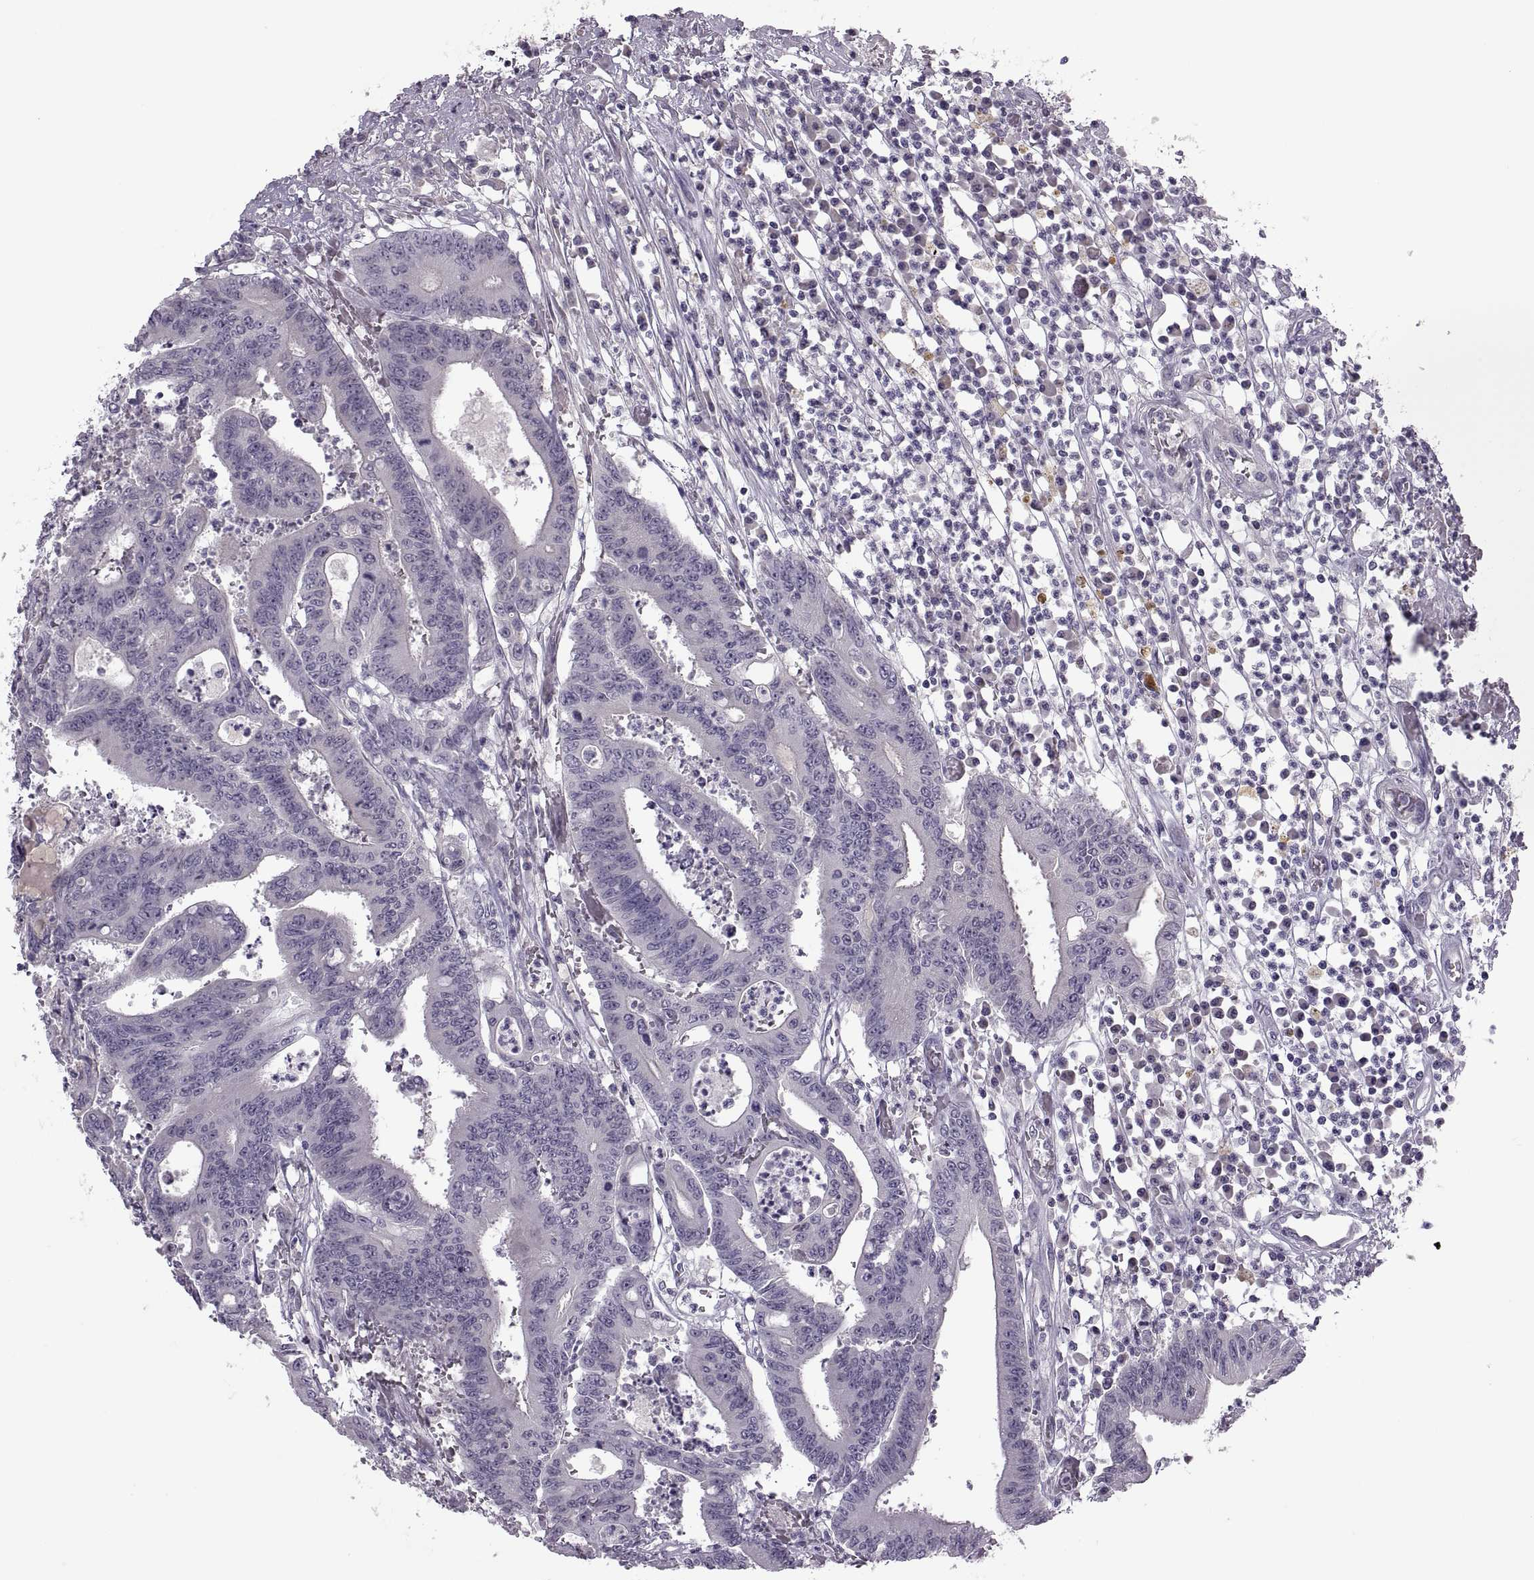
{"staining": {"intensity": "negative", "quantity": "none", "location": "none"}, "tissue": "colorectal cancer", "cell_type": "Tumor cells", "image_type": "cancer", "snomed": [{"axis": "morphology", "description": "Adenocarcinoma, NOS"}, {"axis": "topography", "description": "Rectum"}], "caption": "There is no significant staining in tumor cells of colorectal cancer. (DAB (3,3'-diaminobenzidine) immunohistochemistry visualized using brightfield microscopy, high magnification).", "gene": "RSPH6A", "patient": {"sex": "male", "age": 54}}